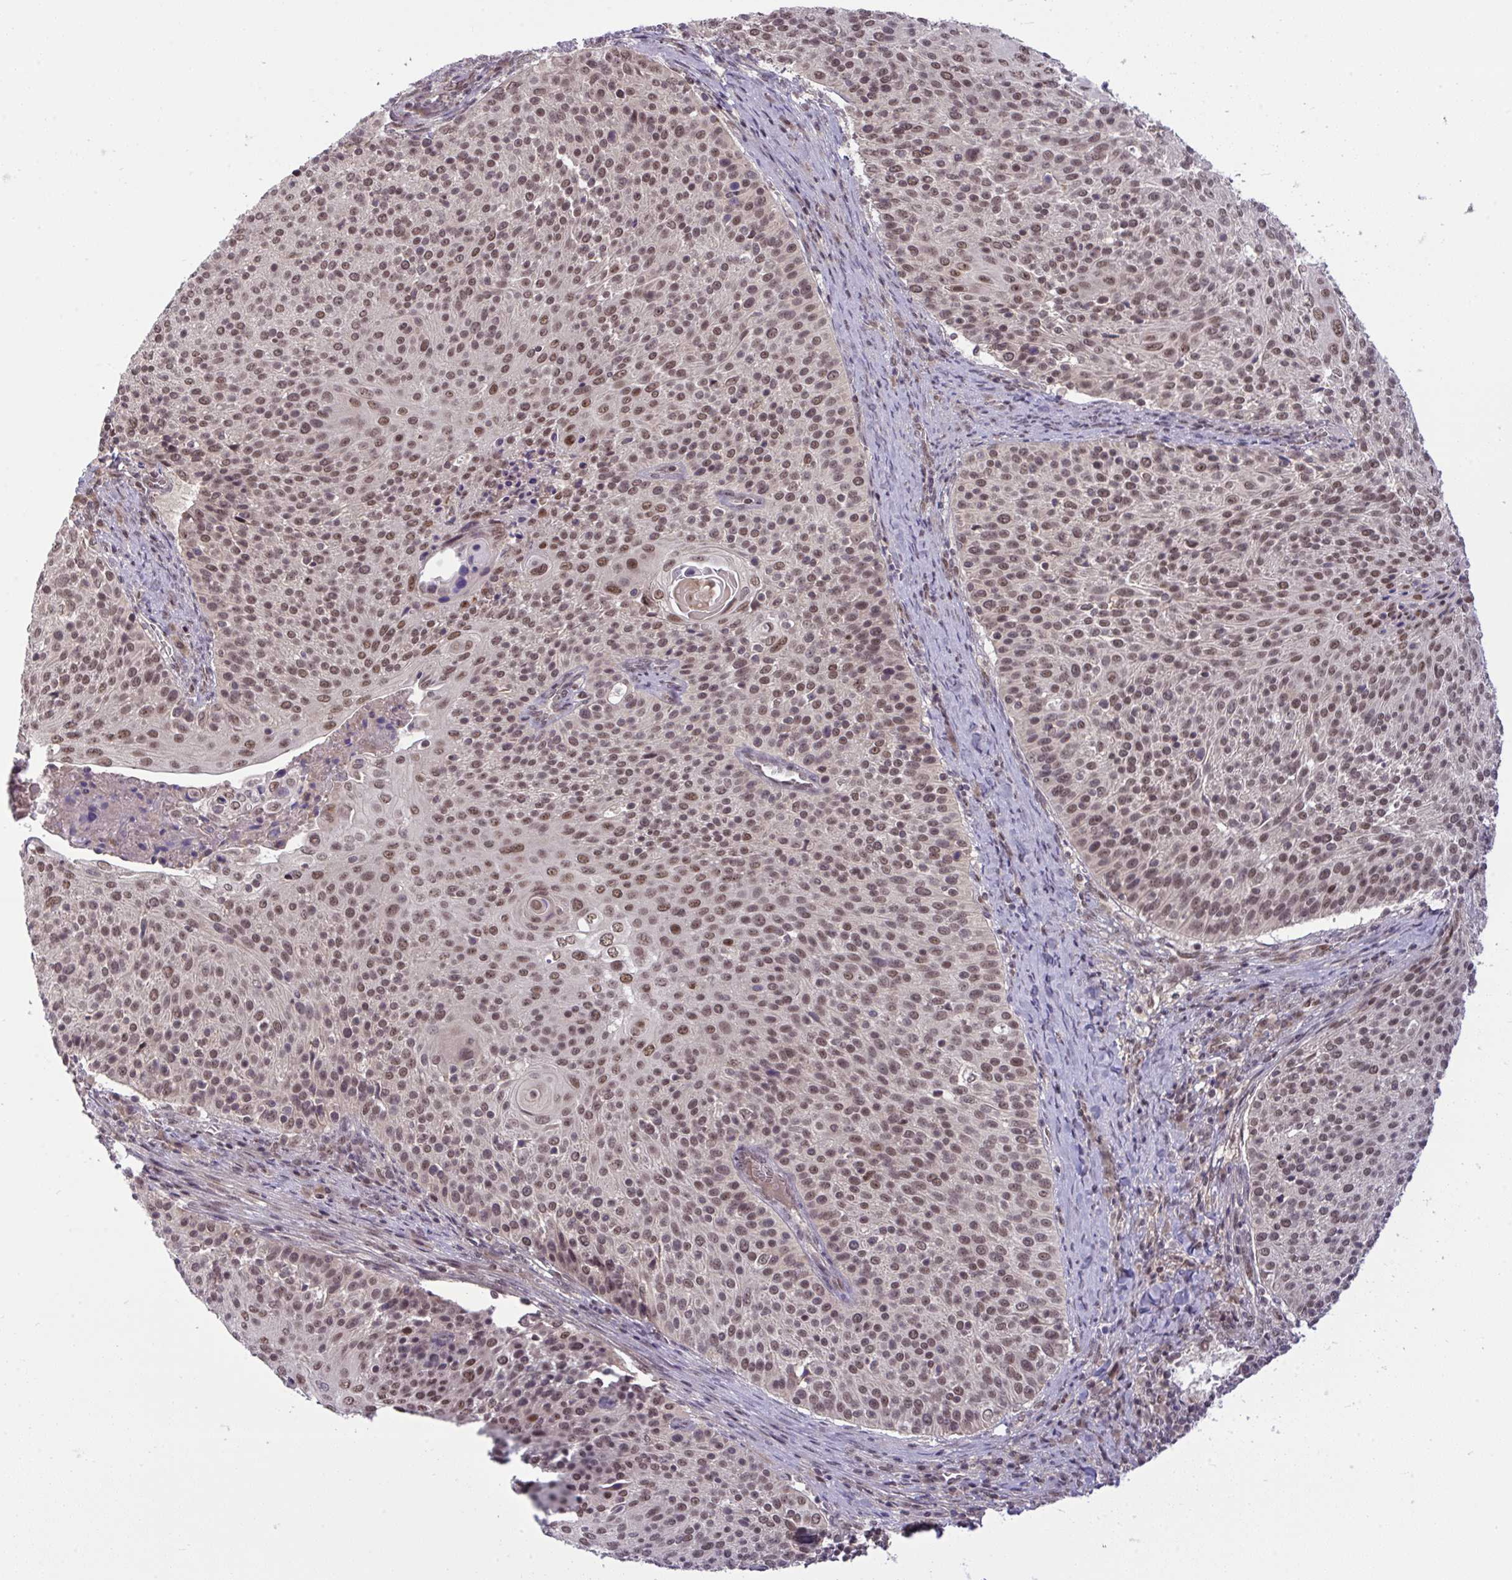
{"staining": {"intensity": "moderate", "quantity": ">75%", "location": "nuclear"}, "tissue": "cervical cancer", "cell_type": "Tumor cells", "image_type": "cancer", "snomed": [{"axis": "morphology", "description": "Squamous cell carcinoma, NOS"}, {"axis": "topography", "description": "Cervix"}], "caption": "High-magnification brightfield microscopy of cervical cancer stained with DAB (3,3'-diaminobenzidine) (brown) and counterstained with hematoxylin (blue). tumor cells exhibit moderate nuclear positivity is appreciated in approximately>75% of cells.", "gene": "KLF2", "patient": {"sex": "female", "age": 31}}